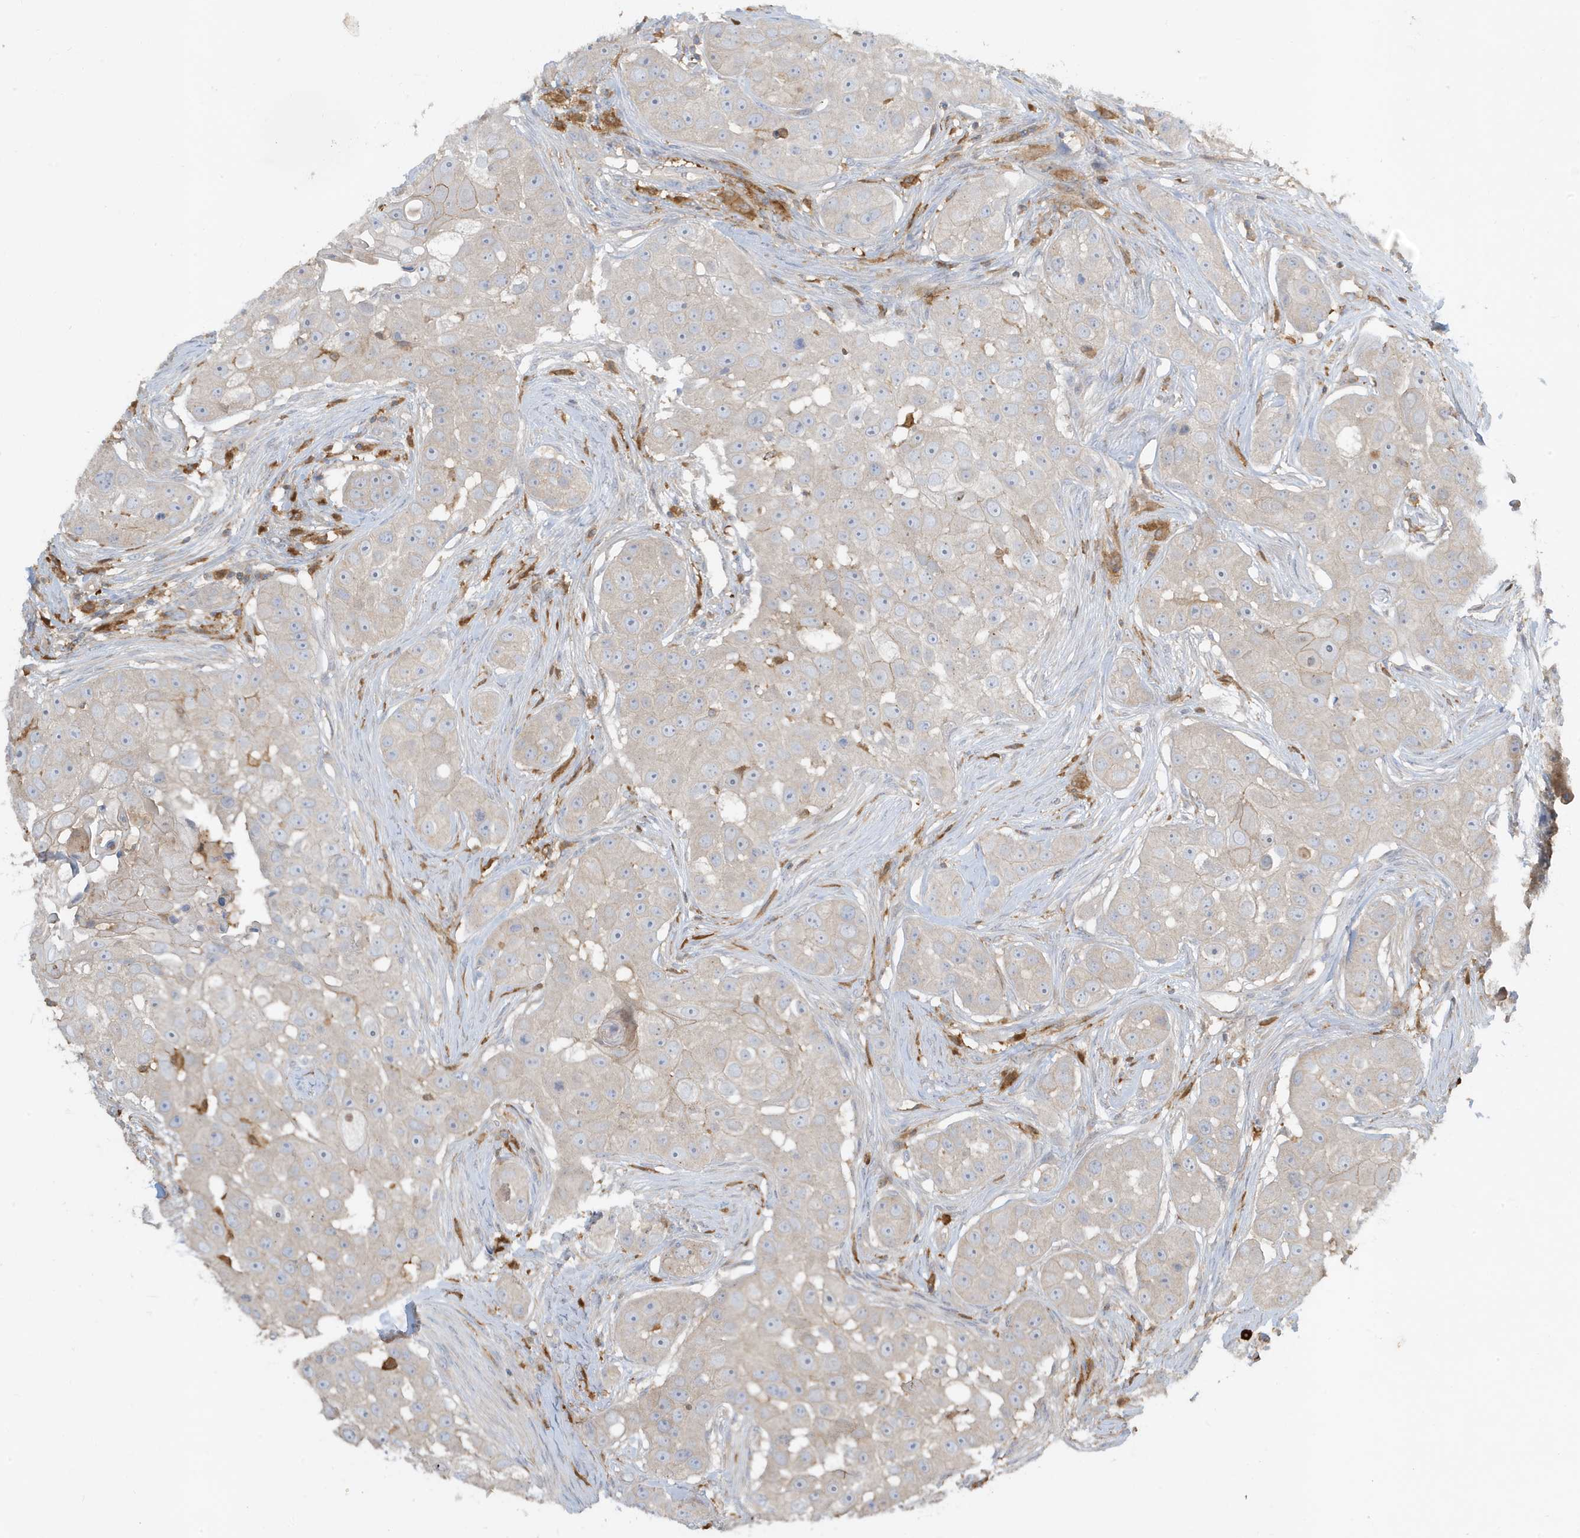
{"staining": {"intensity": "negative", "quantity": "none", "location": "none"}, "tissue": "head and neck cancer", "cell_type": "Tumor cells", "image_type": "cancer", "snomed": [{"axis": "morphology", "description": "Normal tissue, NOS"}, {"axis": "morphology", "description": "Squamous cell carcinoma, NOS"}, {"axis": "topography", "description": "Skeletal muscle"}, {"axis": "topography", "description": "Head-Neck"}], "caption": "An immunohistochemistry (IHC) histopathology image of head and neck squamous cell carcinoma is shown. There is no staining in tumor cells of head and neck squamous cell carcinoma. Nuclei are stained in blue.", "gene": "ABTB1", "patient": {"sex": "male", "age": 51}}